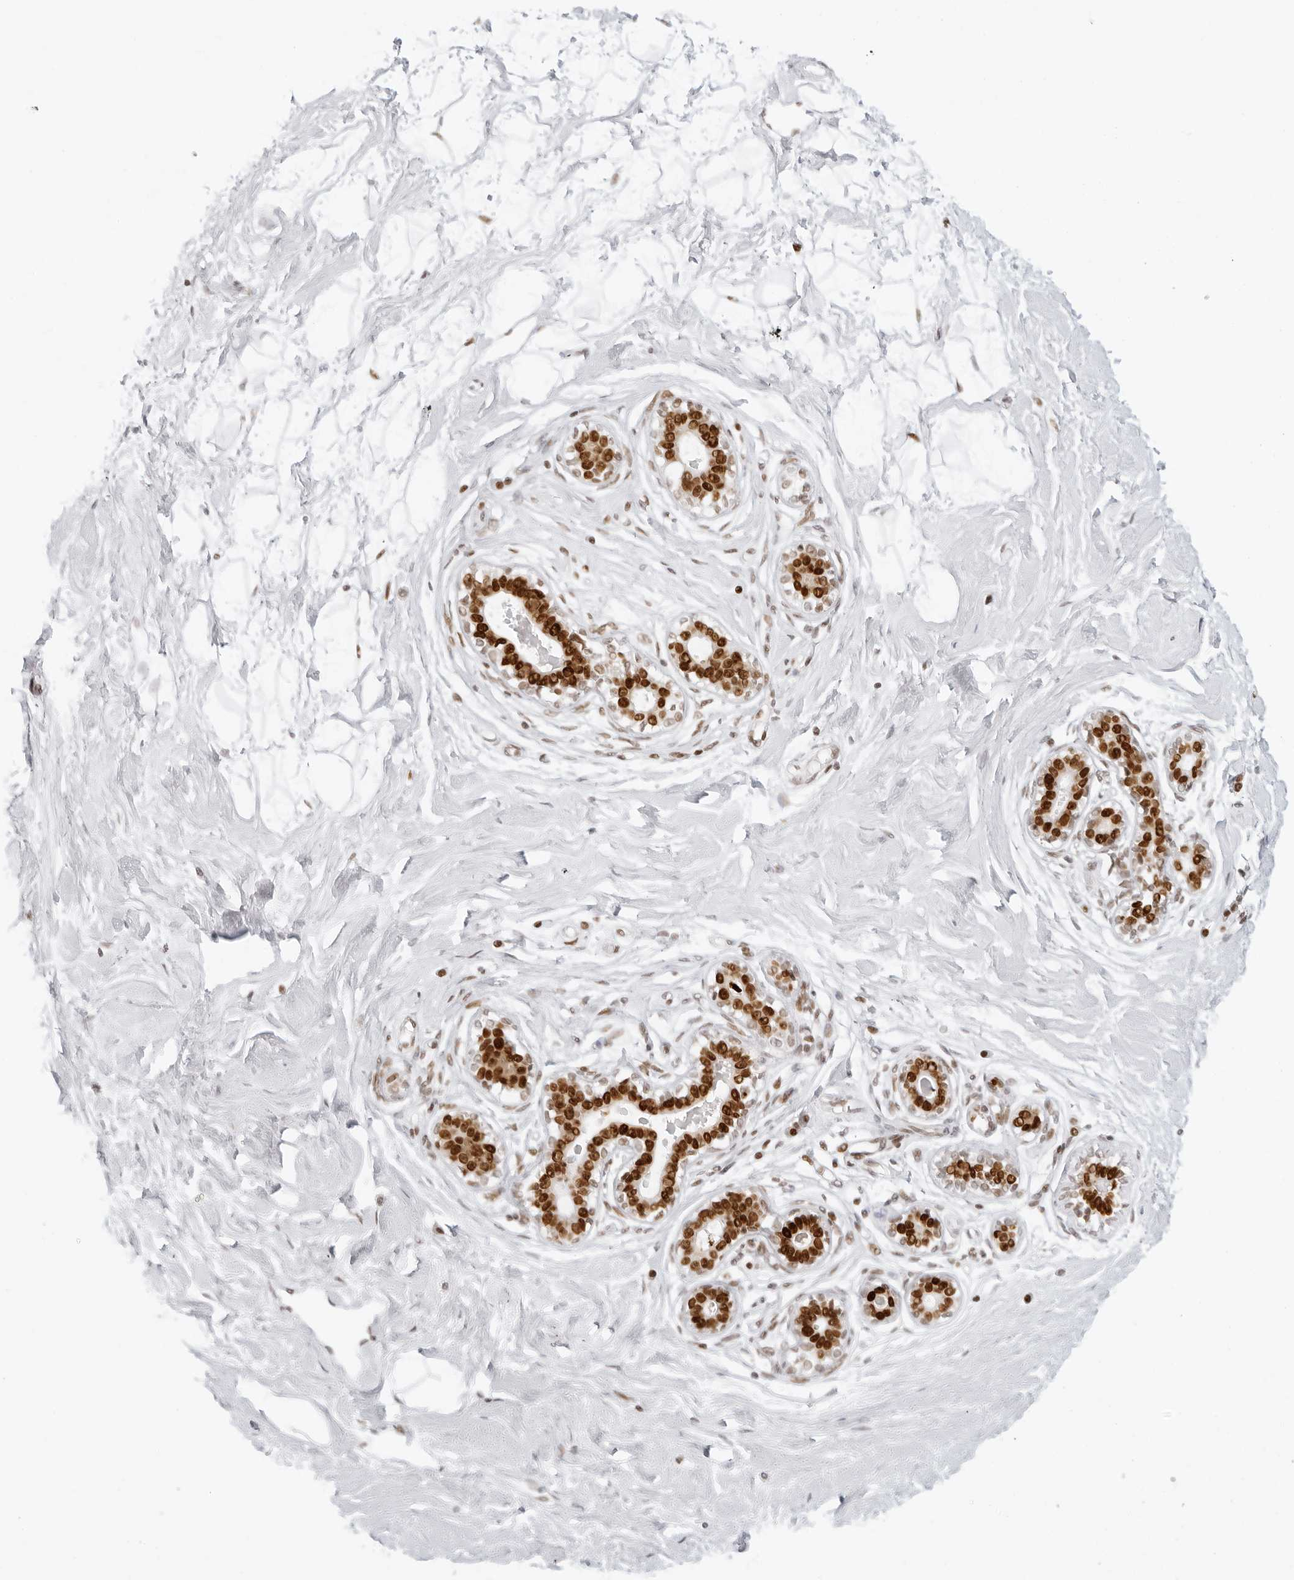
{"staining": {"intensity": "moderate", "quantity": "25%-75%", "location": "nuclear"}, "tissue": "breast", "cell_type": "Adipocytes", "image_type": "normal", "snomed": [{"axis": "morphology", "description": "Normal tissue, NOS"}, {"axis": "morphology", "description": "Adenoma, NOS"}, {"axis": "topography", "description": "Breast"}], "caption": "DAB immunohistochemical staining of benign human breast displays moderate nuclear protein positivity in about 25%-75% of adipocytes. (DAB (3,3'-diaminobenzidine) = brown stain, brightfield microscopy at high magnification).", "gene": "RCC1", "patient": {"sex": "female", "age": 23}}